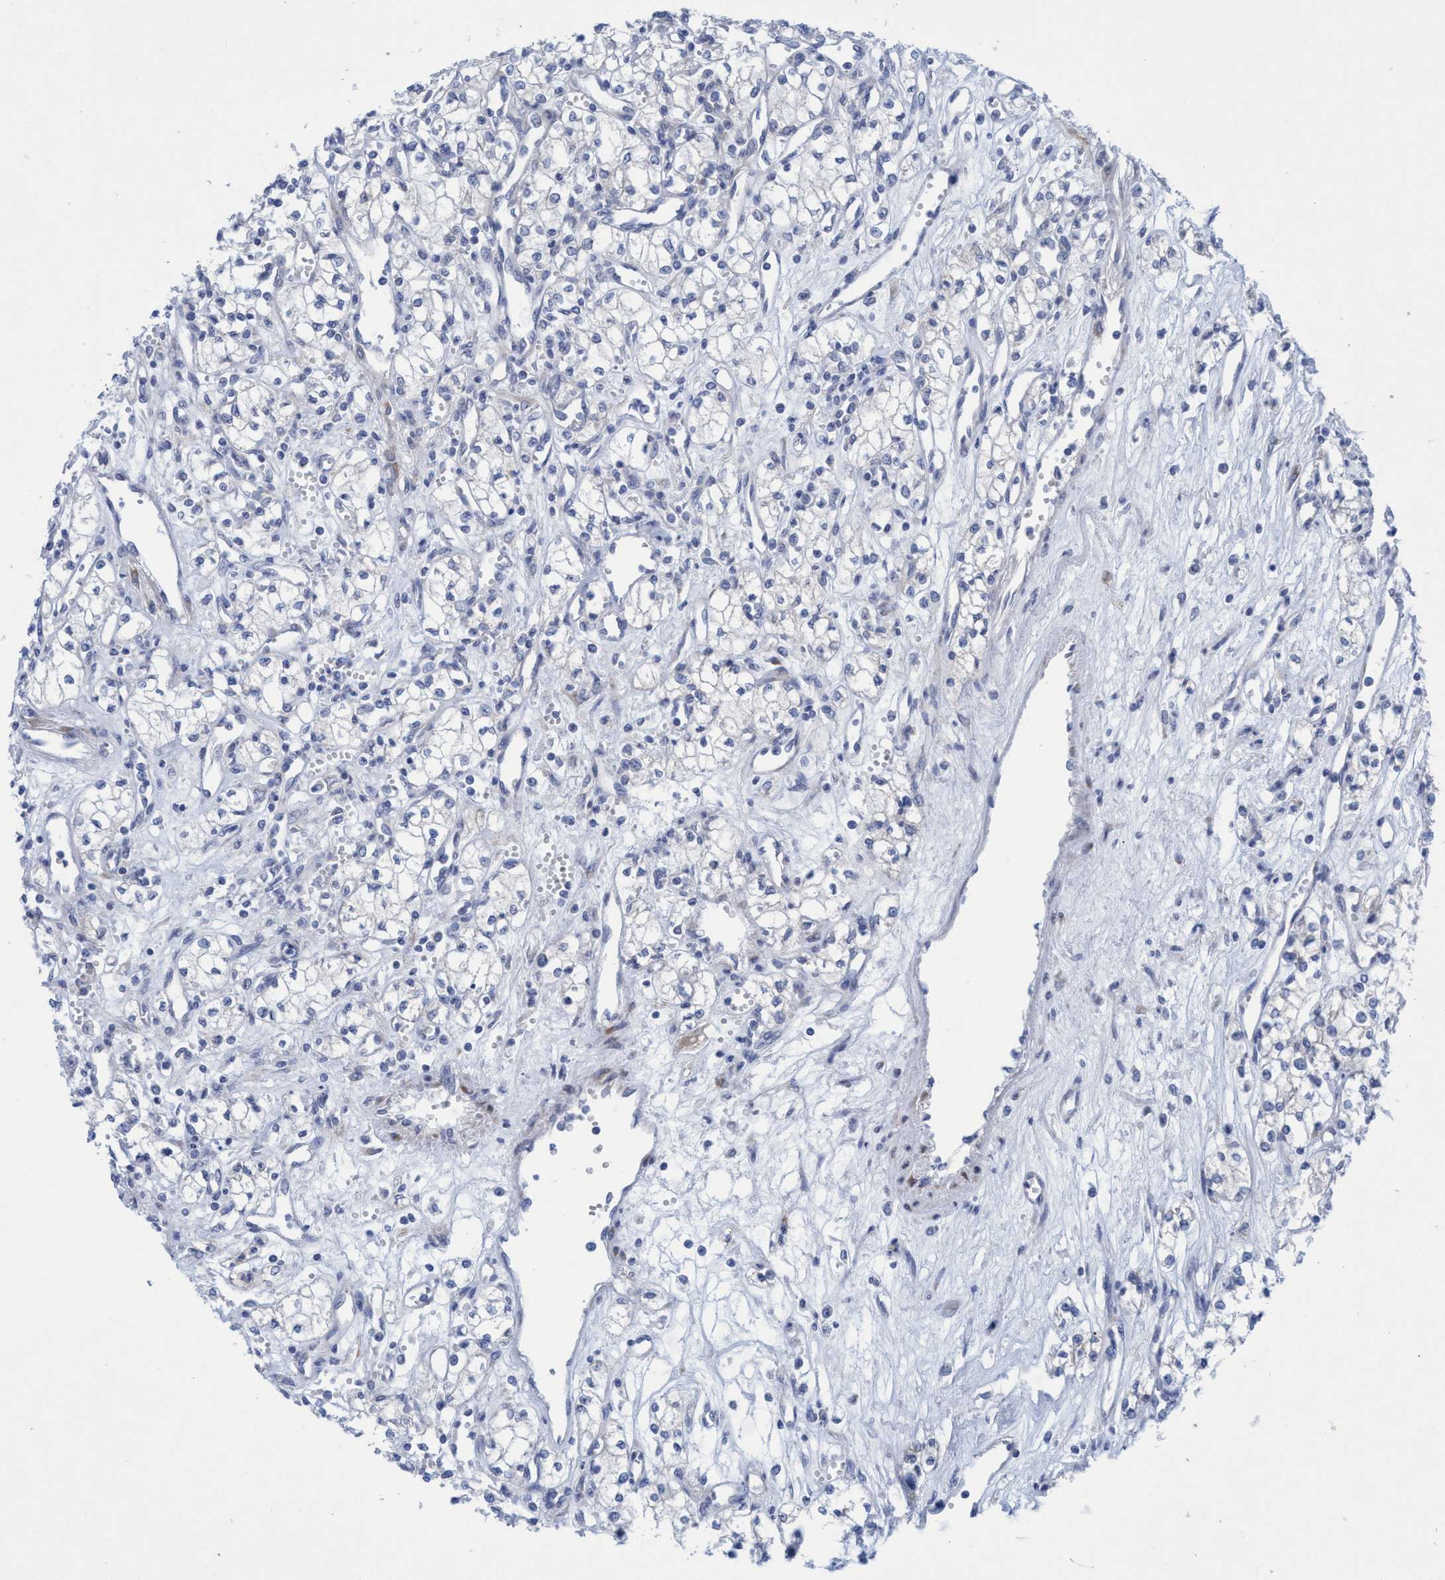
{"staining": {"intensity": "negative", "quantity": "none", "location": "none"}, "tissue": "renal cancer", "cell_type": "Tumor cells", "image_type": "cancer", "snomed": [{"axis": "morphology", "description": "Adenocarcinoma, NOS"}, {"axis": "topography", "description": "Kidney"}], "caption": "IHC photomicrograph of human renal cancer (adenocarcinoma) stained for a protein (brown), which exhibits no positivity in tumor cells.", "gene": "RSAD1", "patient": {"sex": "male", "age": 59}}